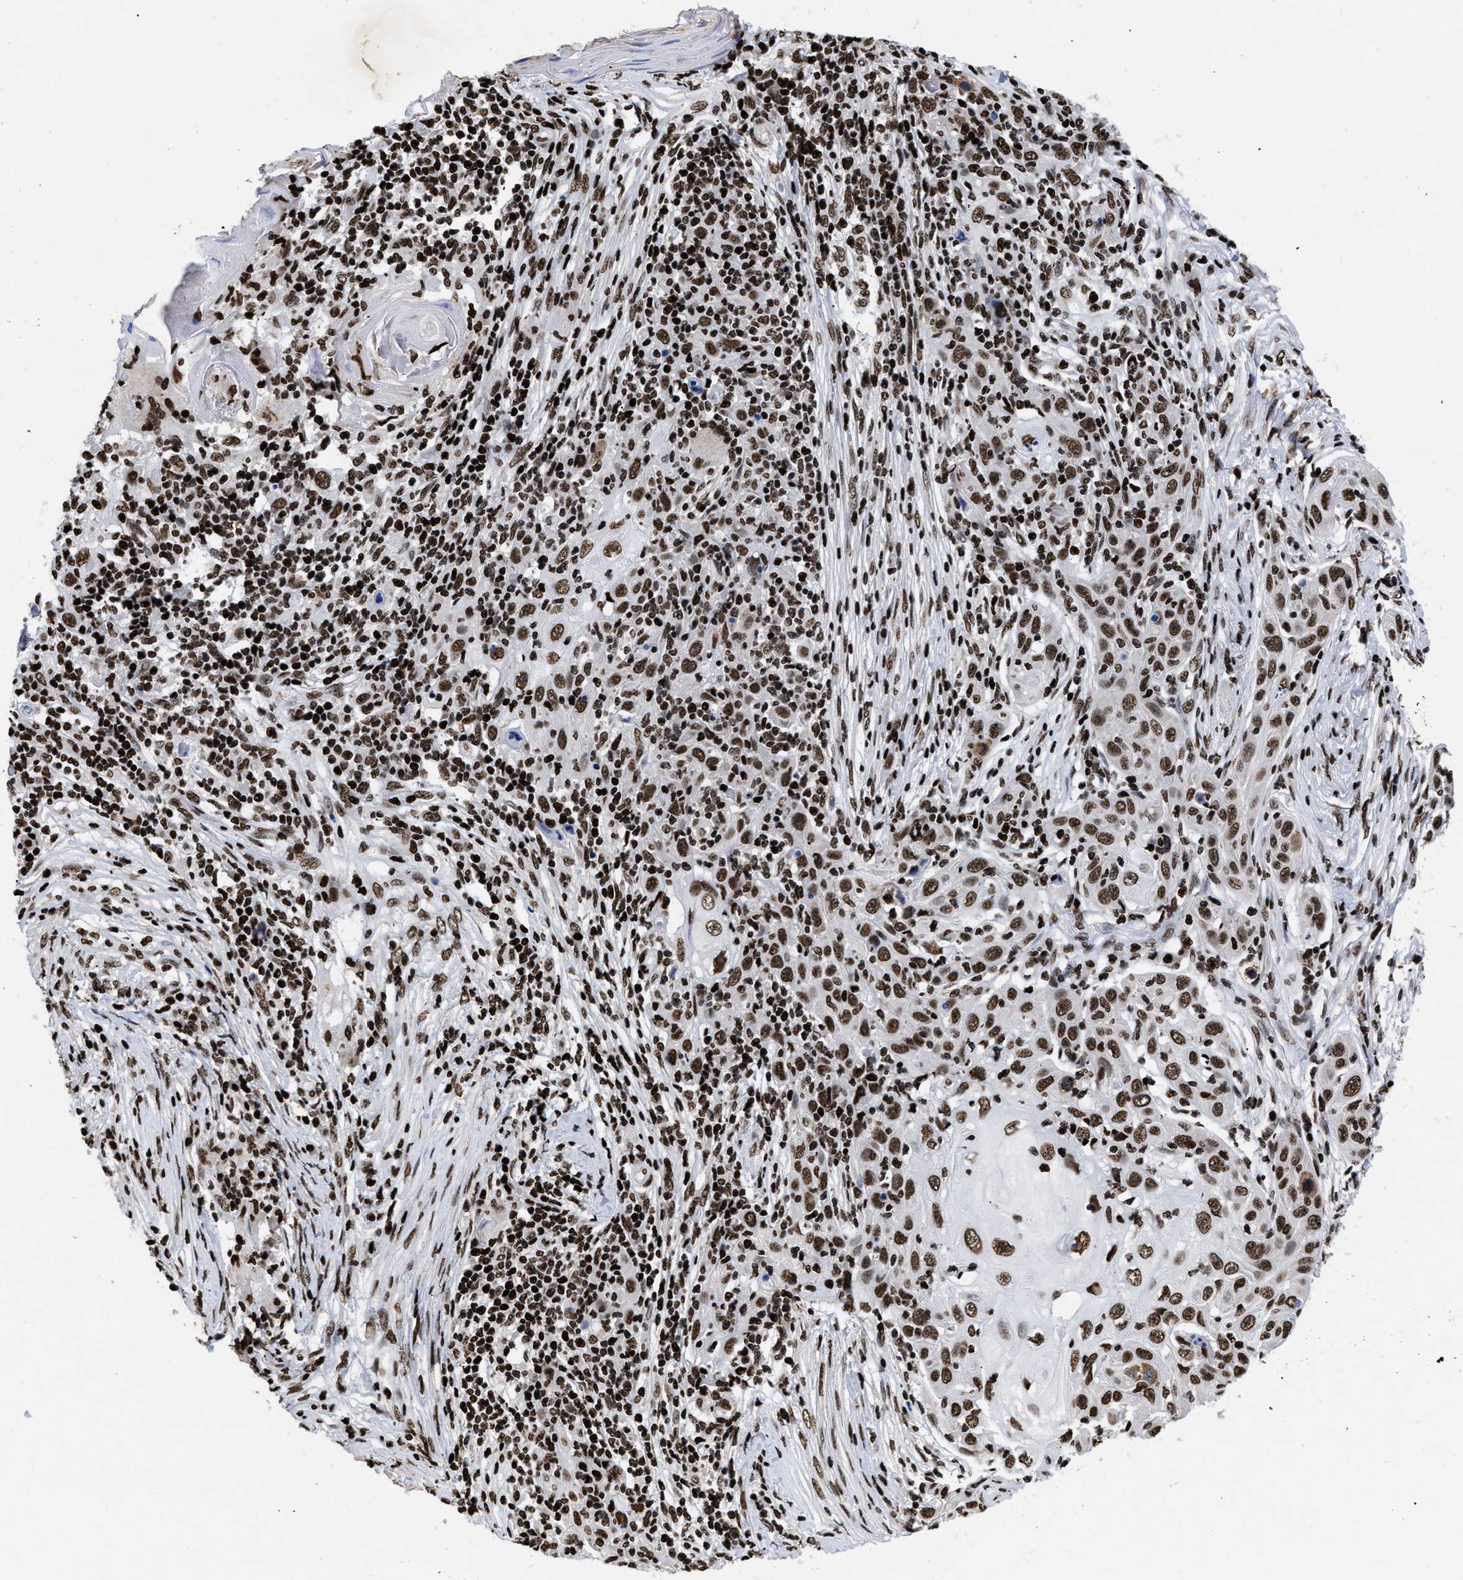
{"staining": {"intensity": "strong", "quantity": ">75%", "location": "nuclear"}, "tissue": "skin cancer", "cell_type": "Tumor cells", "image_type": "cancer", "snomed": [{"axis": "morphology", "description": "Squamous cell carcinoma, NOS"}, {"axis": "topography", "description": "Skin"}], "caption": "Immunohistochemical staining of skin cancer shows high levels of strong nuclear expression in approximately >75% of tumor cells.", "gene": "CALHM3", "patient": {"sex": "female", "age": 88}}